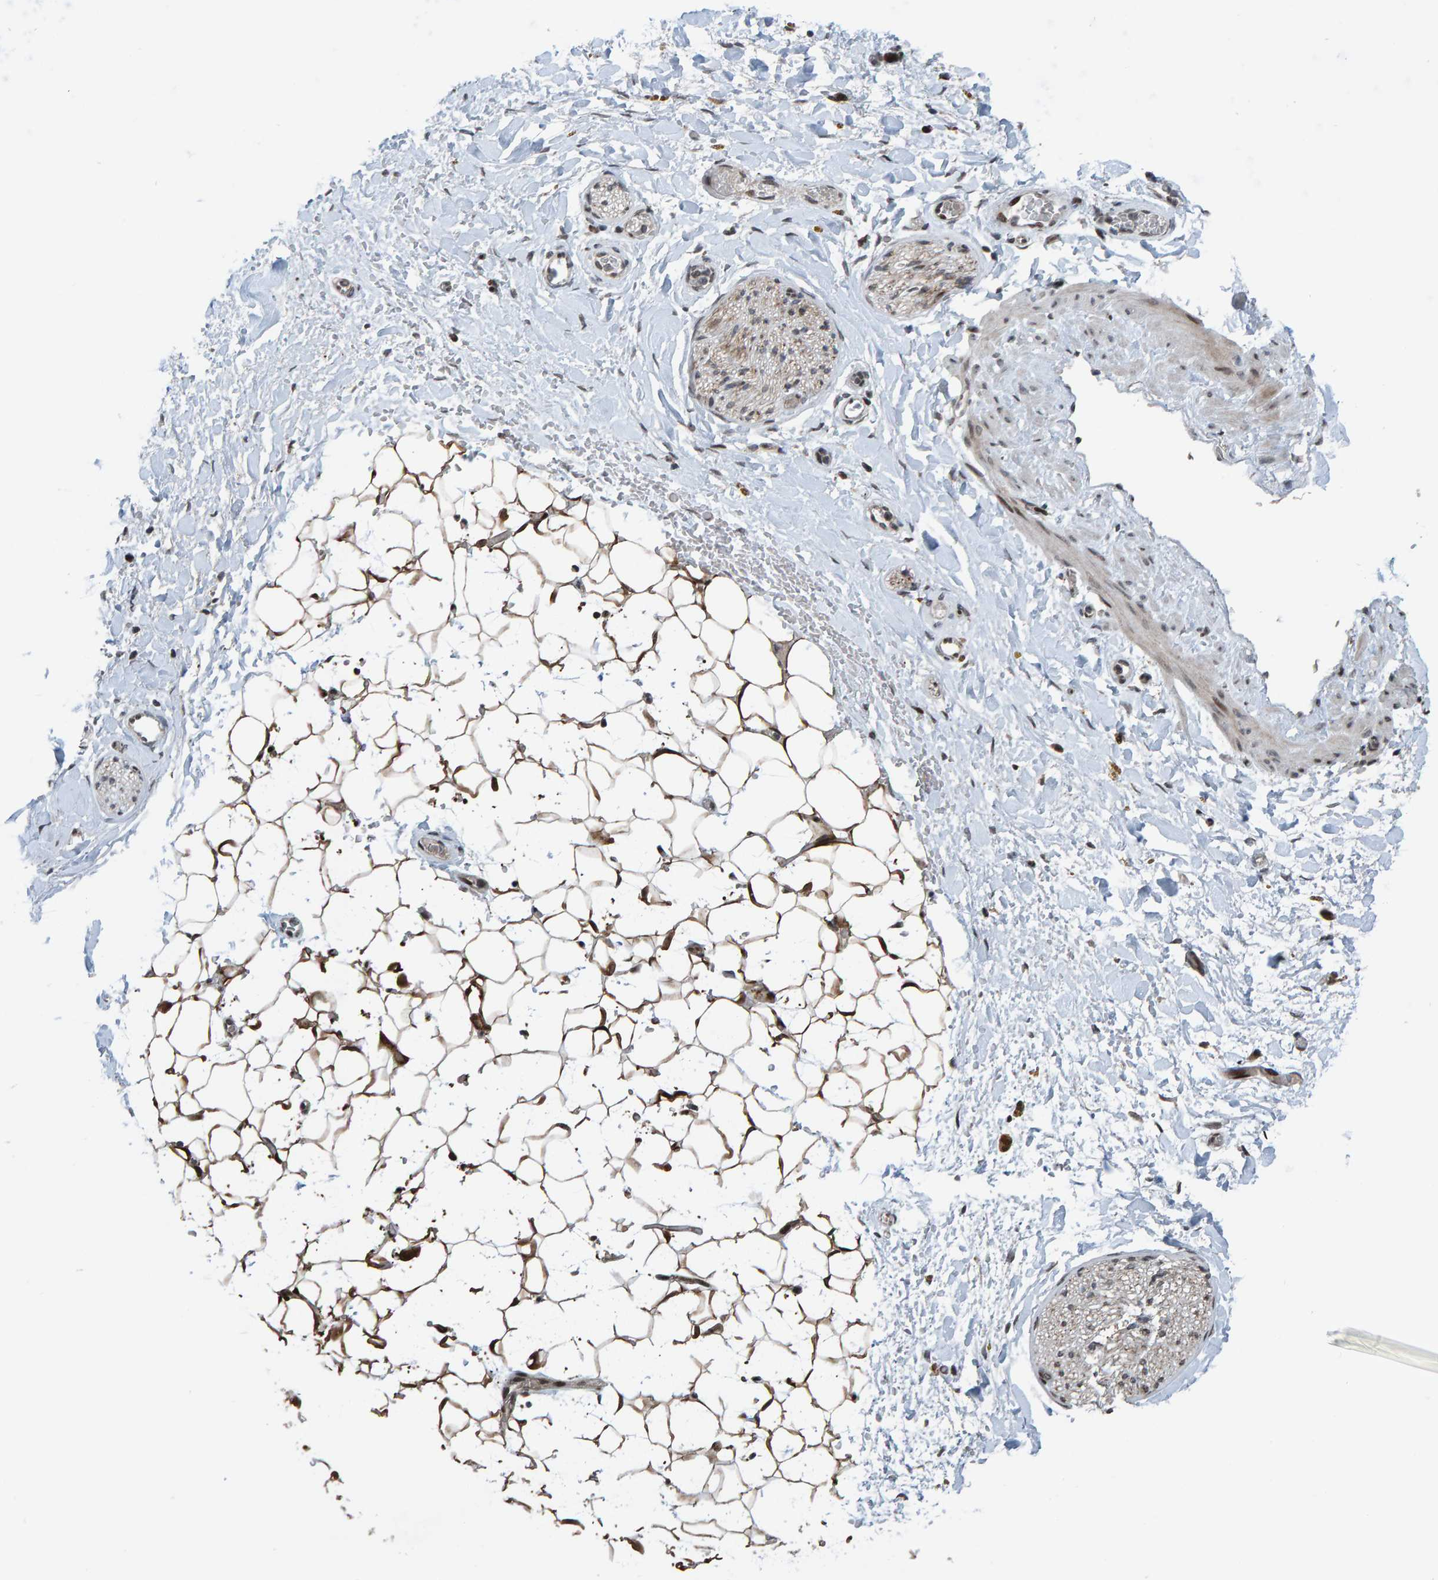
{"staining": {"intensity": "moderate", "quantity": ">75%", "location": "cytoplasmic/membranous,nuclear"}, "tissue": "adipose tissue", "cell_type": "Adipocytes", "image_type": "normal", "snomed": [{"axis": "morphology", "description": "Normal tissue, NOS"}, {"axis": "topography", "description": "Kidney"}, {"axis": "topography", "description": "Peripheral nerve tissue"}], "caption": "High-magnification brightfield microscopy of unremarkable adipose tissue stained with DAB (3,3'-diaminobenzidine) (brown) and counterstained with hematoxylin (blue). adipocytes exhibit moderate cytoplasmic/membranous,nuclear staining is identified in approximately>75% of cells.", "gene": "ZNF366", "patient": {"sex": "male", "age": 7}}